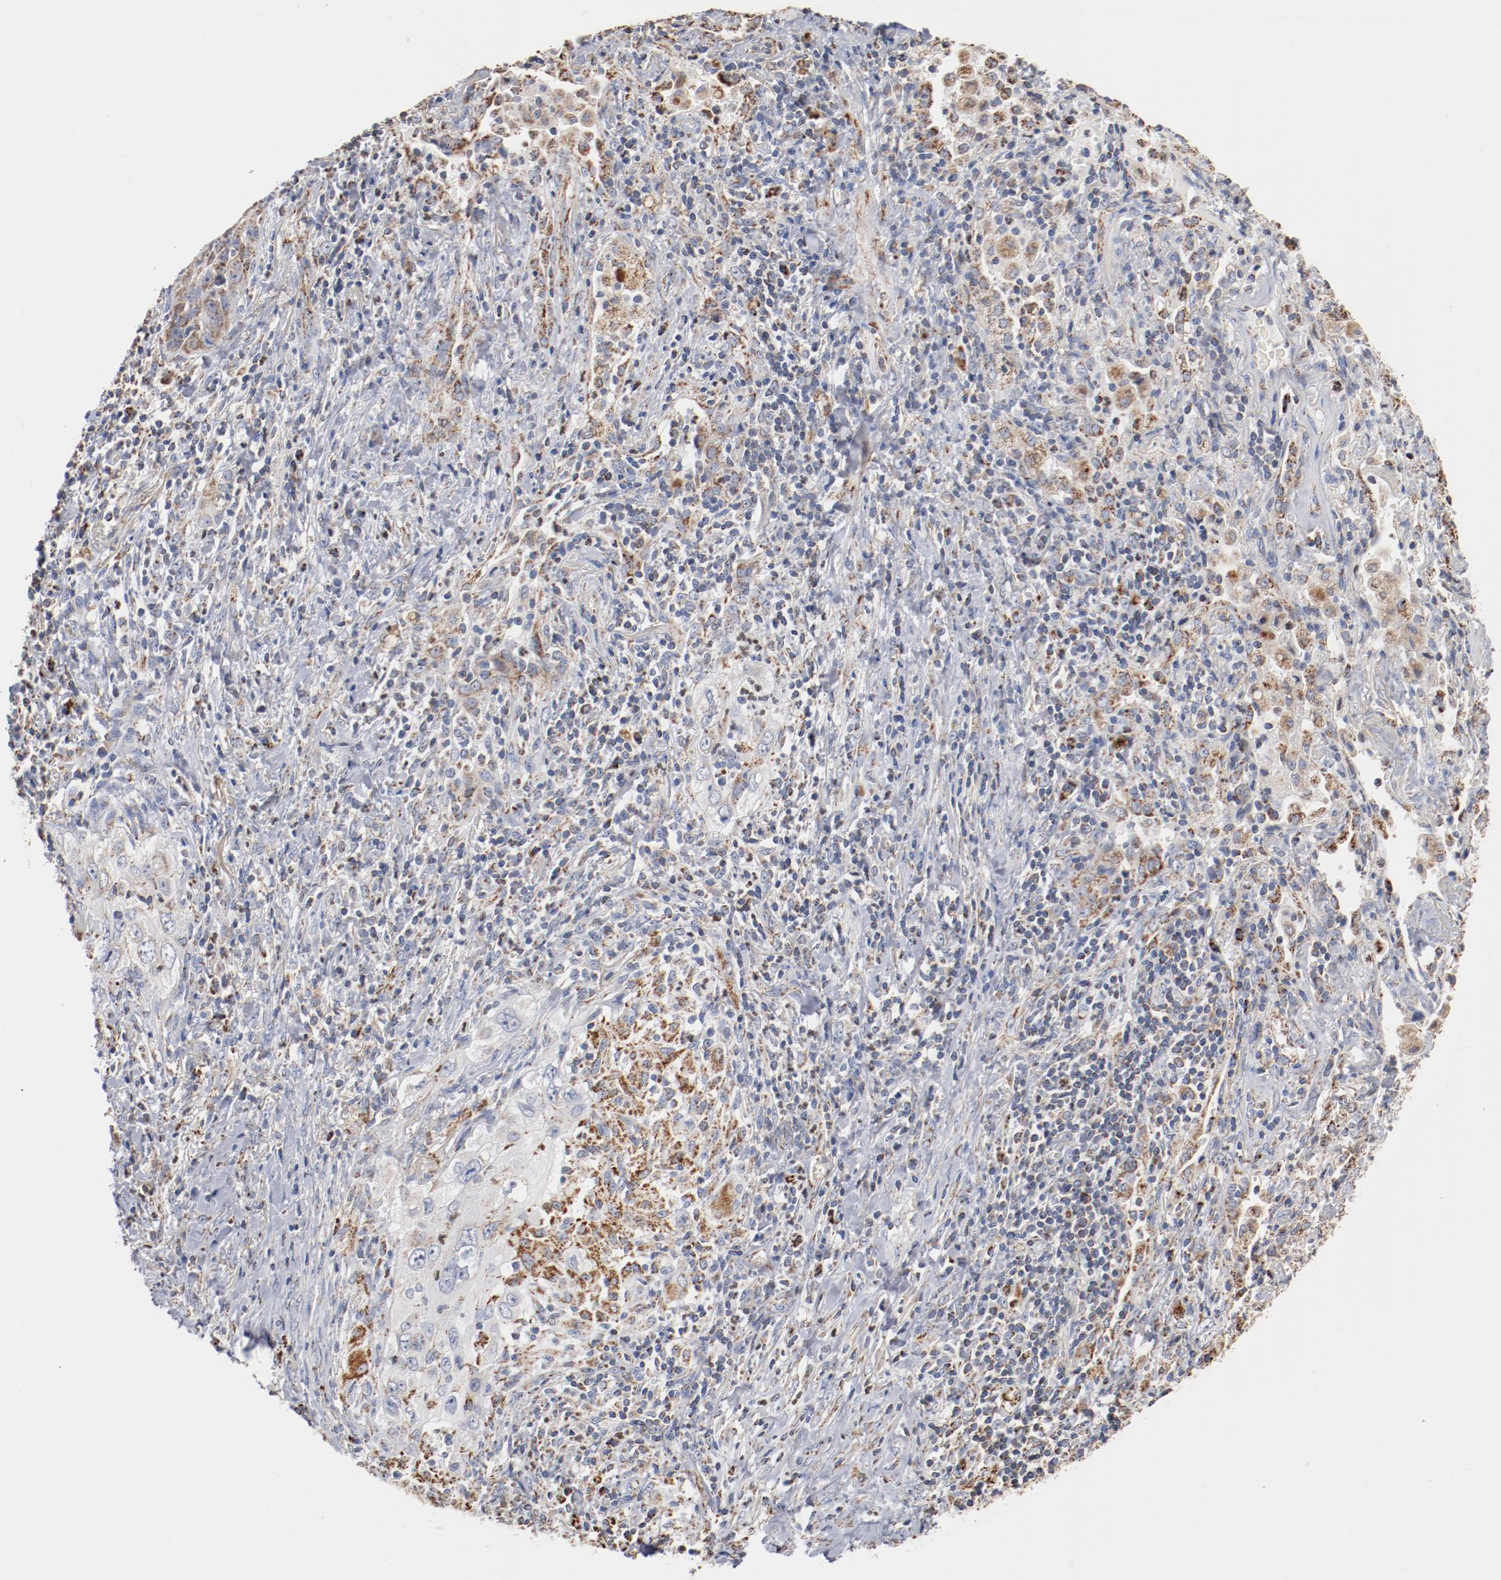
{"staining": {"intensity": "strong", "quantity": "25%-75%", "location": "cytoplasmic/membranous"}, "tissue": "lung cancer", "cell_type": "Tumor cells", "image_type": "cancer", "snomed": [{"axis": "morphology", "description": "Squamous cell carcinoma, NOS"}, {"axis": "topography", "description": "Lung"}], "caption": "Immunohistochemistry of human lung cancer demonstrates high levels of strong cytoplasmic/membranous staining in about 25%-75% of tumor cells.", "gene": "NDUFS4", "patient": {"sex": "female", "age": 67}}